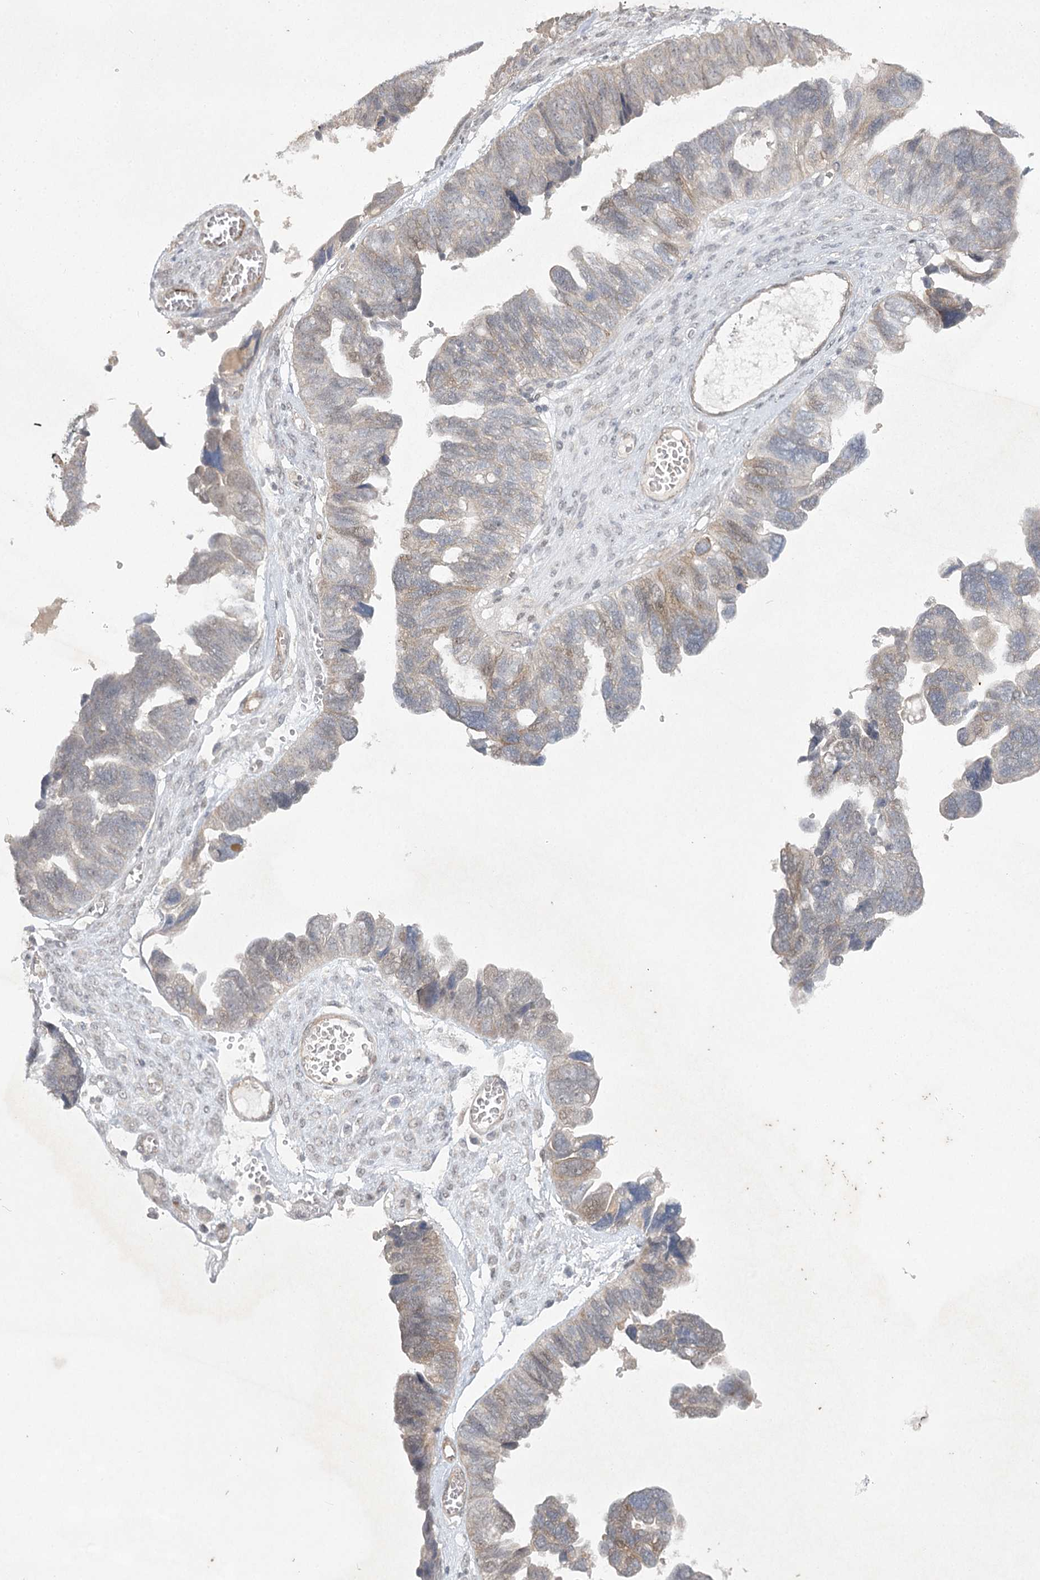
{"staining": {"intensity": "weak", "quantity": "25%-75%", "location": "cytoplasmic/membranous"}, "tissue": "ovarian cancer", "cell_type": "Tumor cells", "image_type": "cancer", "snomed": [{"axis": "morphology", "description": "Cystadenocarcinoma, serous, NOS"}, {"axis": "topography", "description": "Ovary"}], "caption": "This is a micrograph of immunohistochemistry (IHC) staining of ovarian cancer, which shows weak staining in the cytoplasmic/membranous of tumor cells.", "gene": "AMTN", "patient": {"sex": "female", "age": 79}}